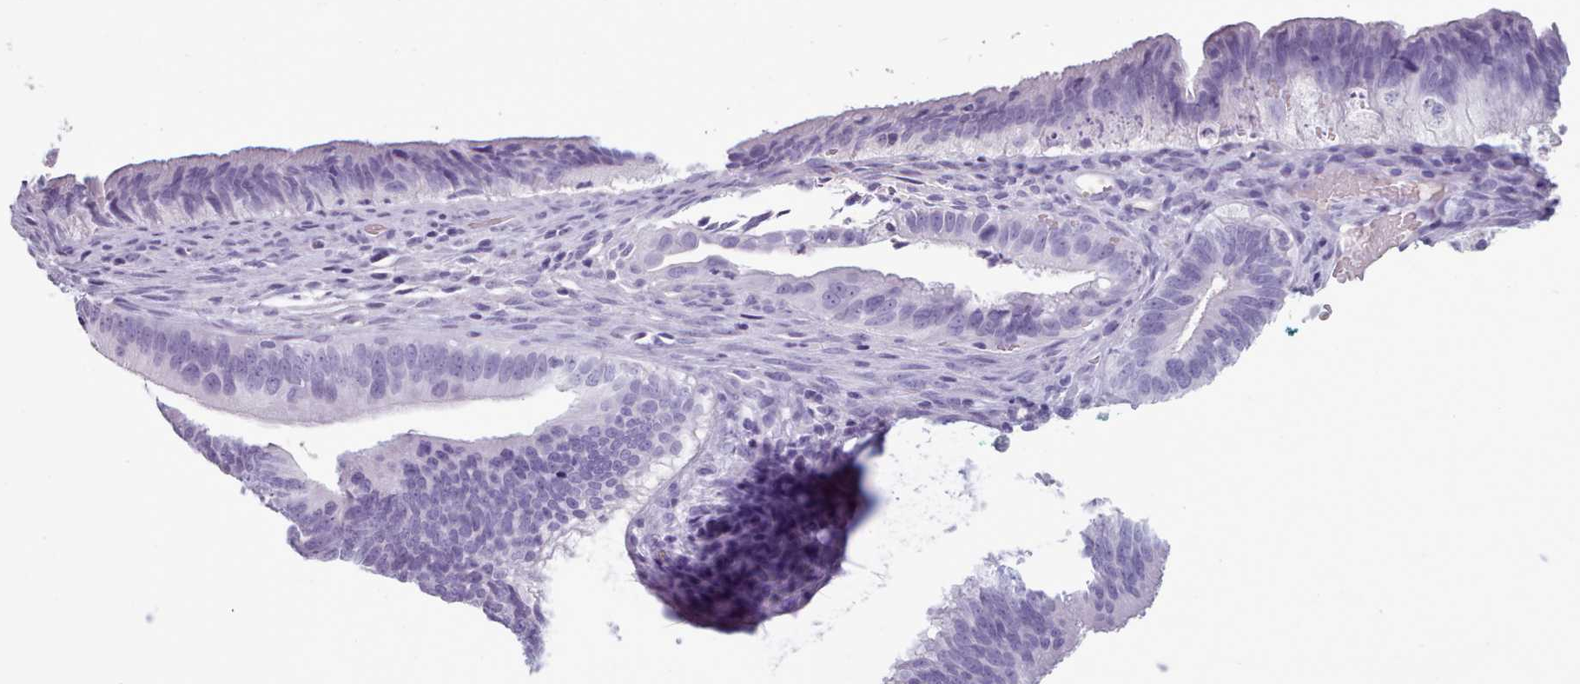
{"staining": {"intensity": "negative", "quantity": "none", "location": "none"}, "tissue": "cervical cancer", "cell_type": "Tumor cells", "image_type": "cancer", "snomed": [{"axis": "morphology", "description": "Adenocarcinoma, NOS"}, {"axis": "topography", "description": "Cervix"}], "caption": "Tumor cells are negative for protein expression in human adenocarcinoma (cervical). (Immunohistochemistry (ihc), brightfield microscopy, high magnification).", "gene": "ZNF43", "patient": {"sex": "female", "age": 42}}